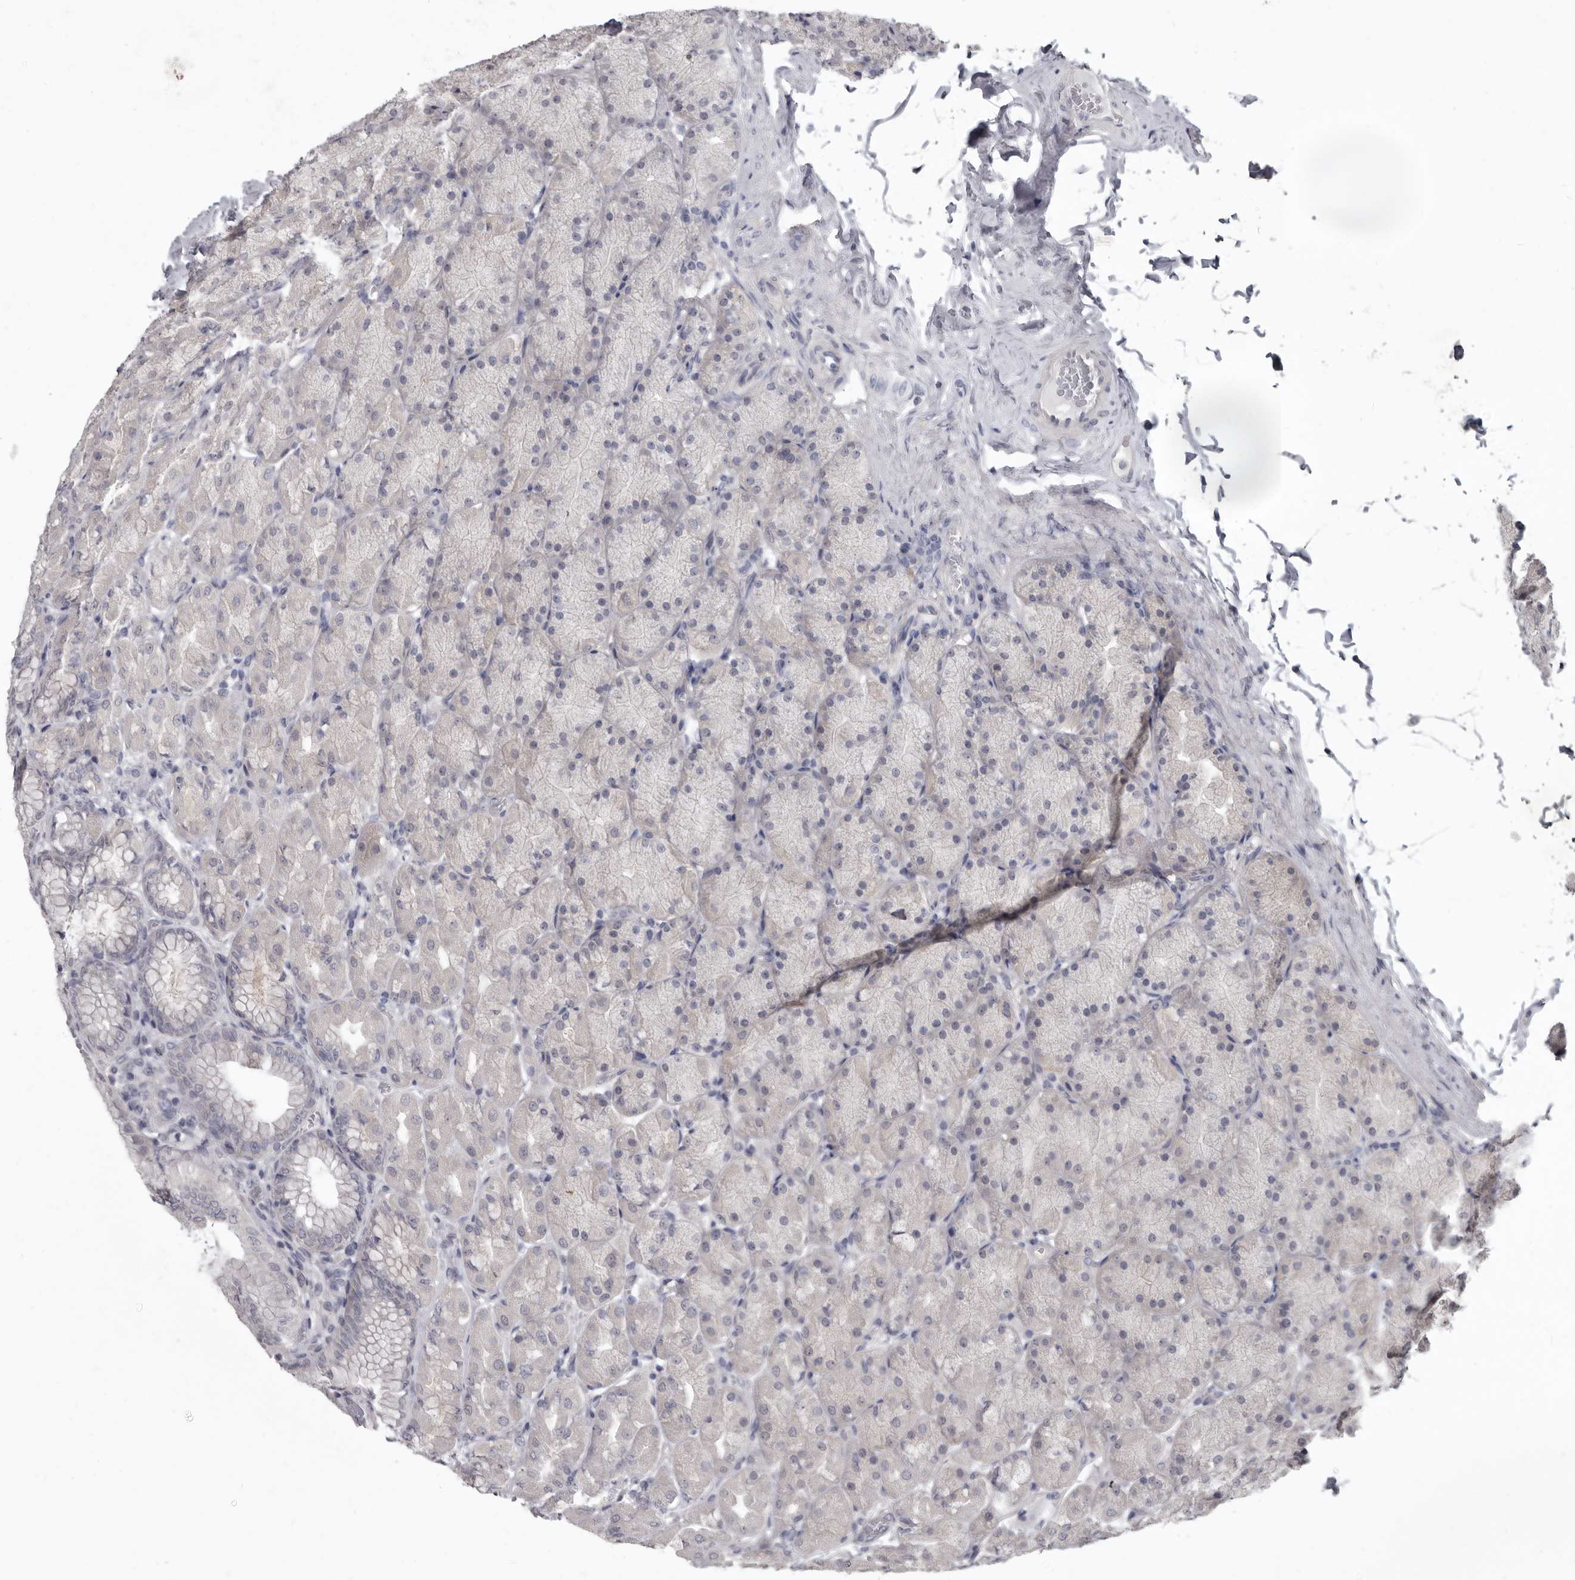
{"staining": {"intensity": "negative", "quantity": "none", "location": "none"}, "tissue": "stomach", "cell_type": "Glandular cells", "image_type": "normal", "snomed": [{"axis": "morphology", "description": "Normal tissue, NOS"}, {"axis": "topography", "description": "Stomach, upper"}], "caption": "Immunohistochemistry of benign human stomach reveals no positivity in glandular cells.", "gene": "GSK3B", "patient": {"sex": "female", "age": 56}}